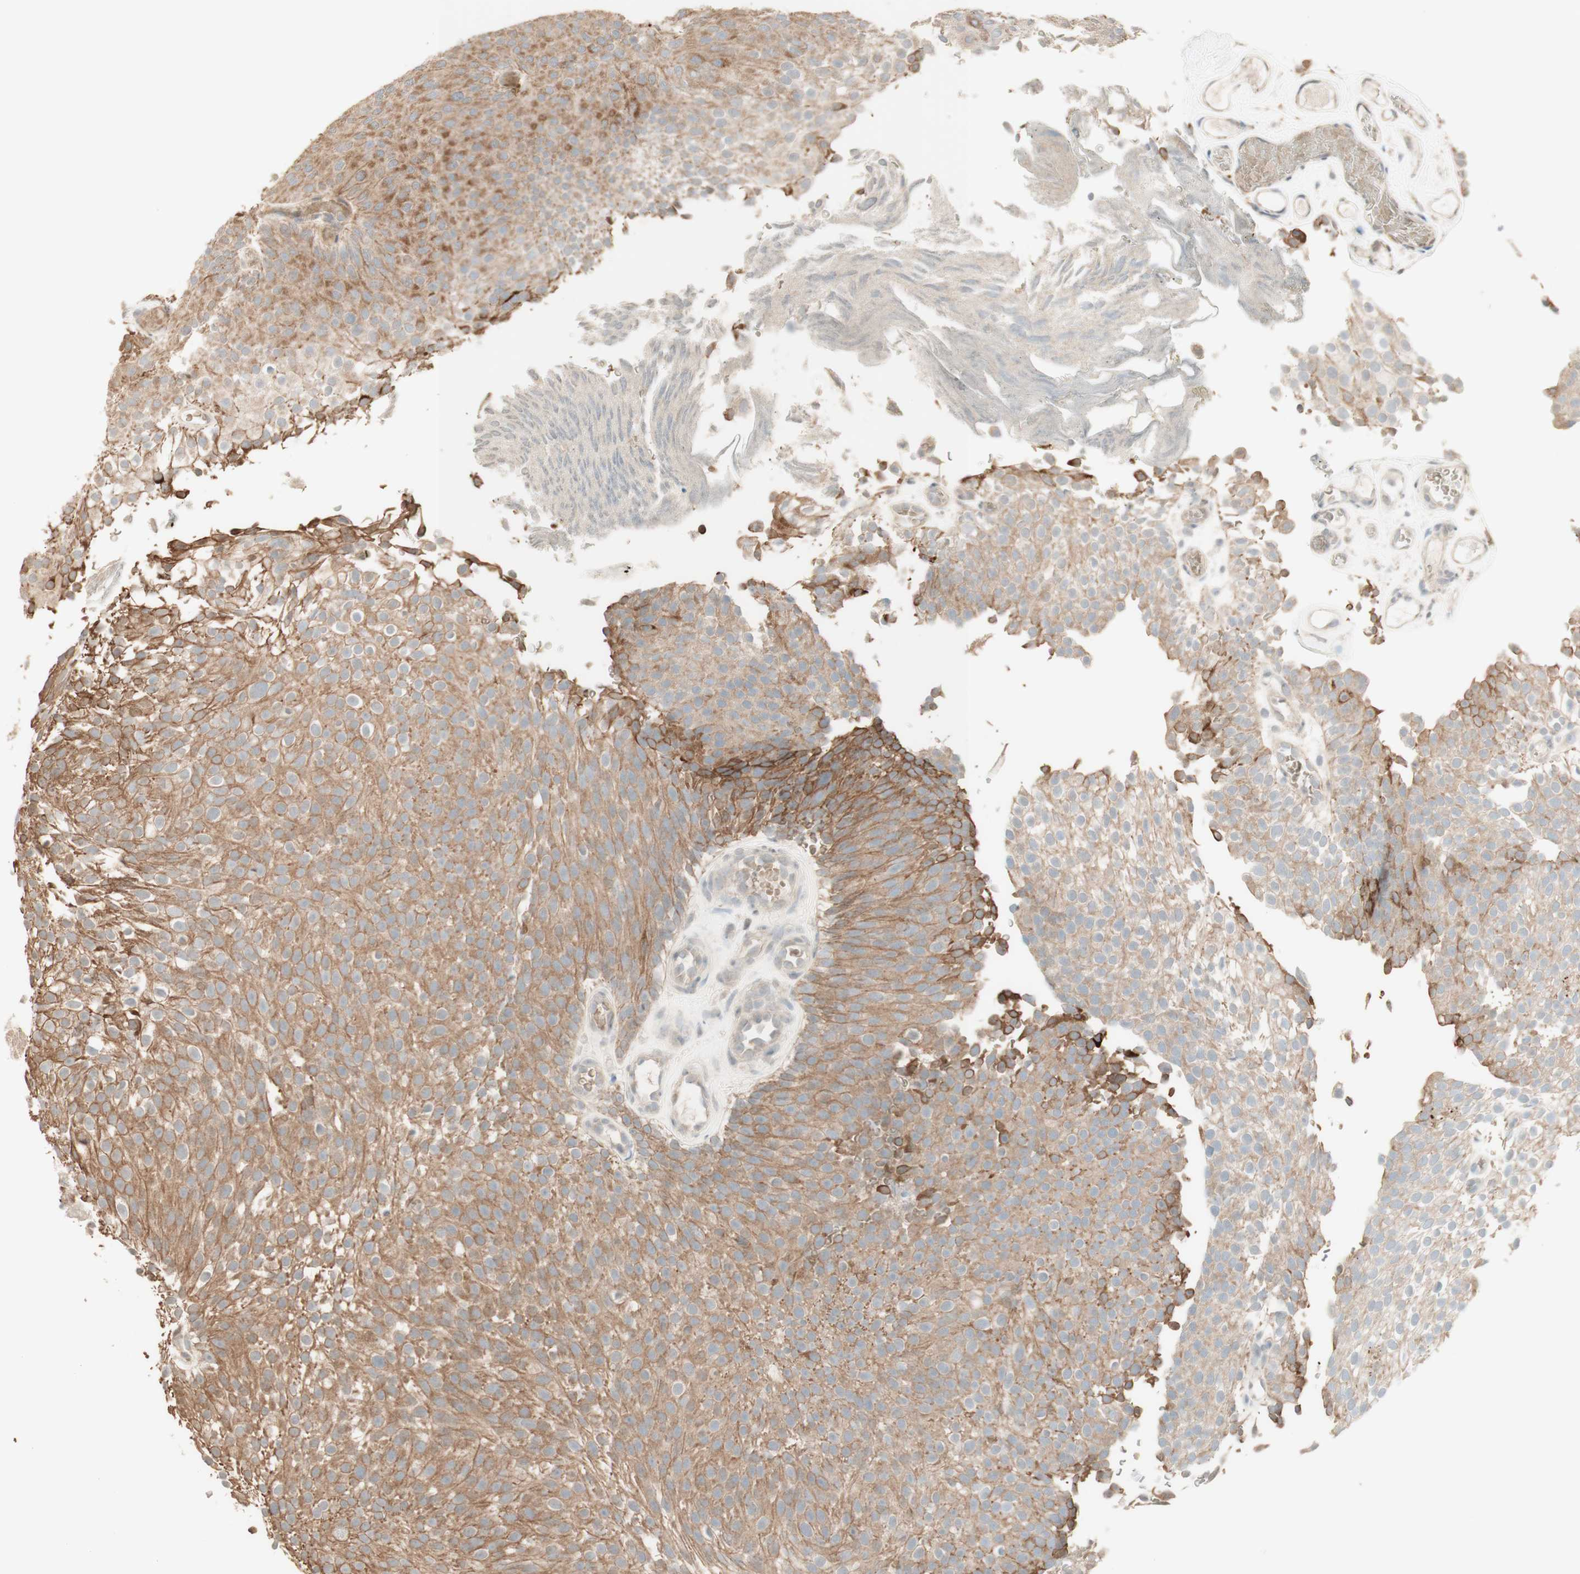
{"staining": {"intensity": "moderate", "quantity": ">75%", "location": "cytoplasmic/membranous"}, "tissue": "urothelial cancer", "cell_type": "Tumor cells", "image_type": "cancer", "snomed": [{"axis": "morphology", "description": "Urothelial carcinoma, Low grade"}, {"axis": "topography", "description": "Urinary bladder"}], "caption": "Urothelial cancer stained for a protein exhibits moderate cytoplasmic/membranous positivity in tumor cells.", "gene": "CLCN2", "patient": {"sex": "male", "age": 78}}